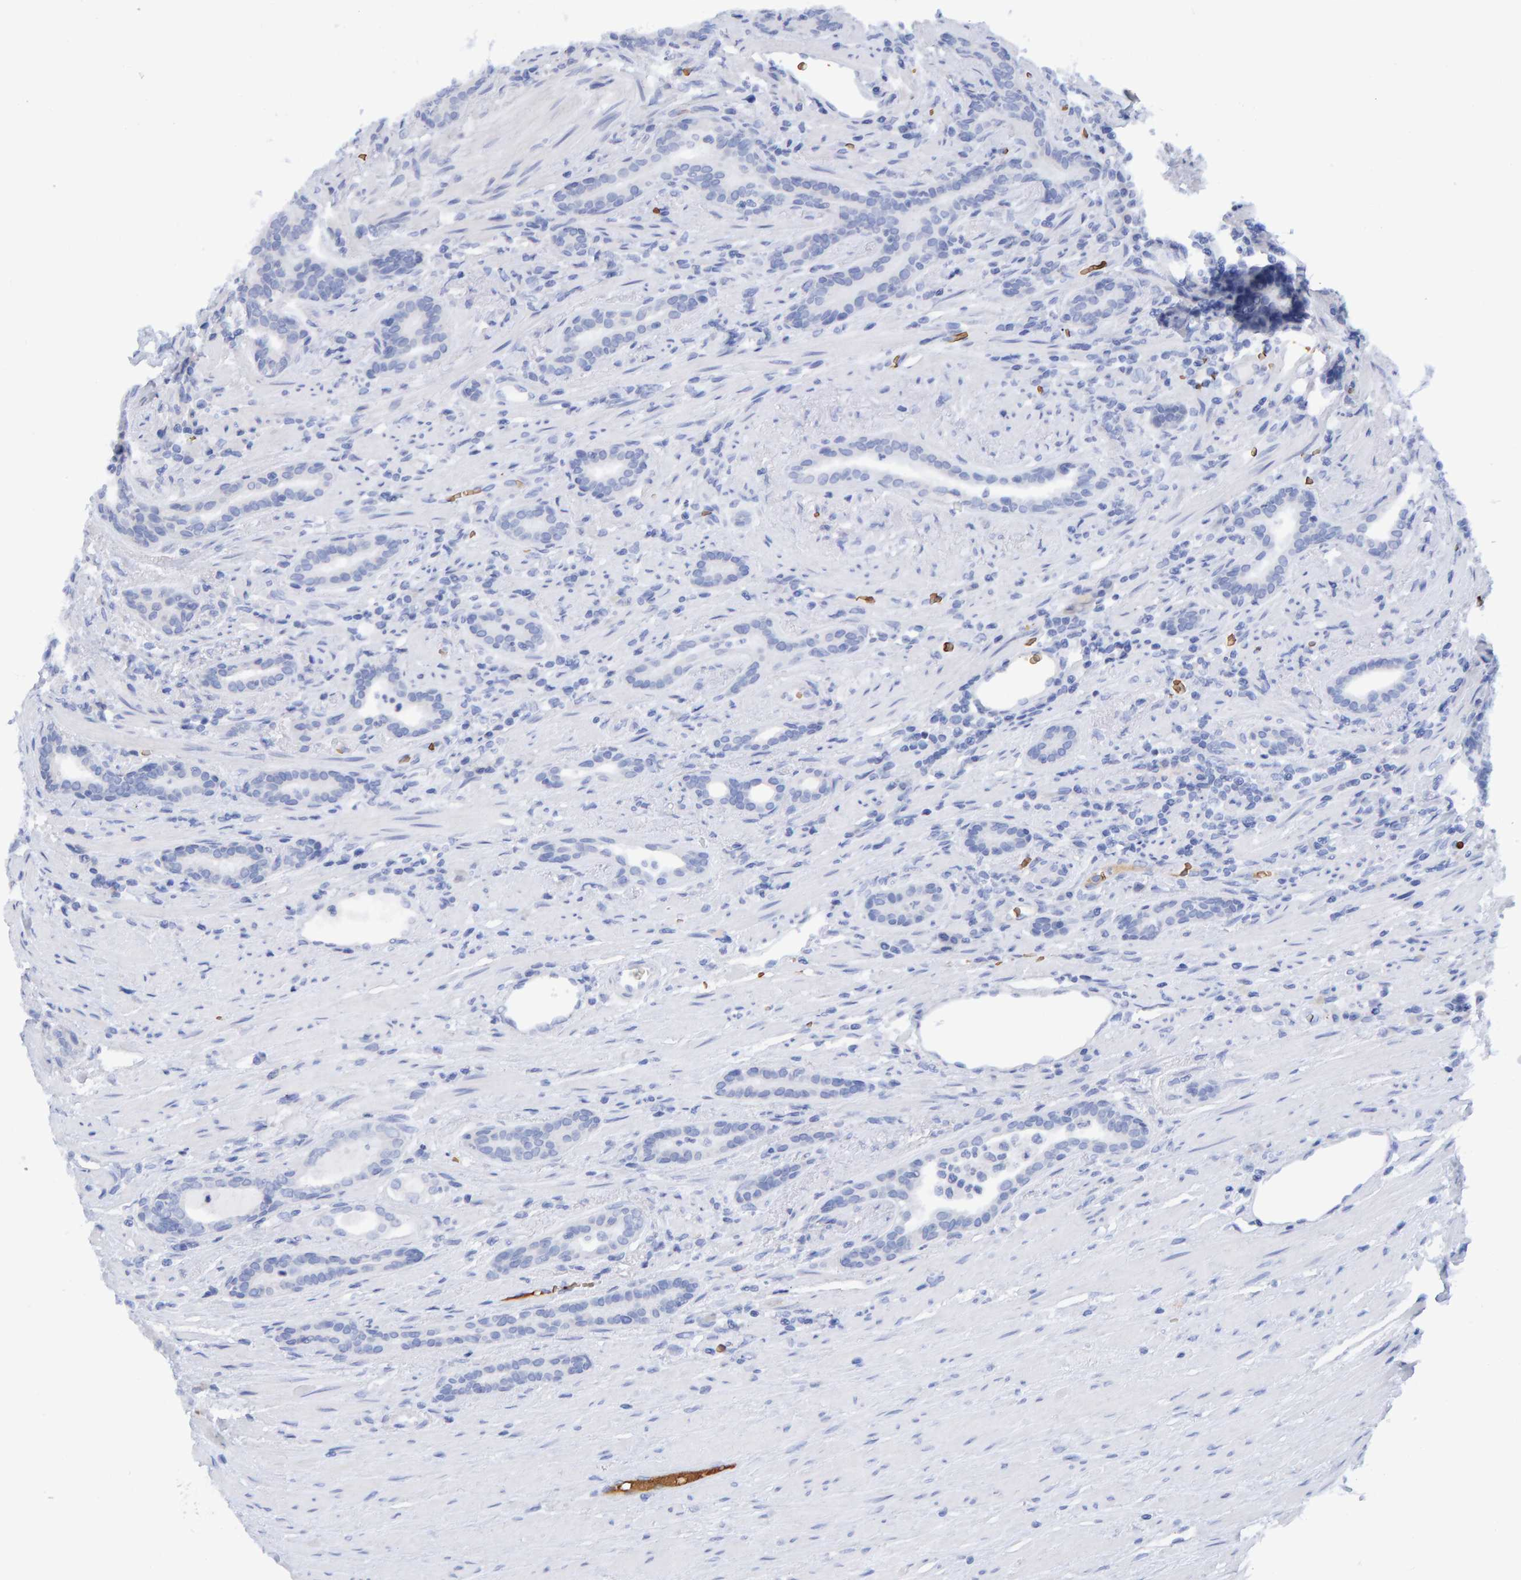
{"staining": {"intensity": "negative", "quantity": "none", "location": "none"}, "tissue": "prostate cancer", "cell_type": "Tumor cells", "image_type": "cancer", "snomed": [{"axis": "morphology", "description": "Adenocarcinoma, High grade"}, {"axis": "topography", "description": "Prostate"}], "caption": "IHC histopathology image of prostate high-grade adenocarcinoma stained for a protein (brown), which reveals no expression in tumor cells.", "gene": "VPS9D1", "patient": {"sex": "male", "age": 71}}